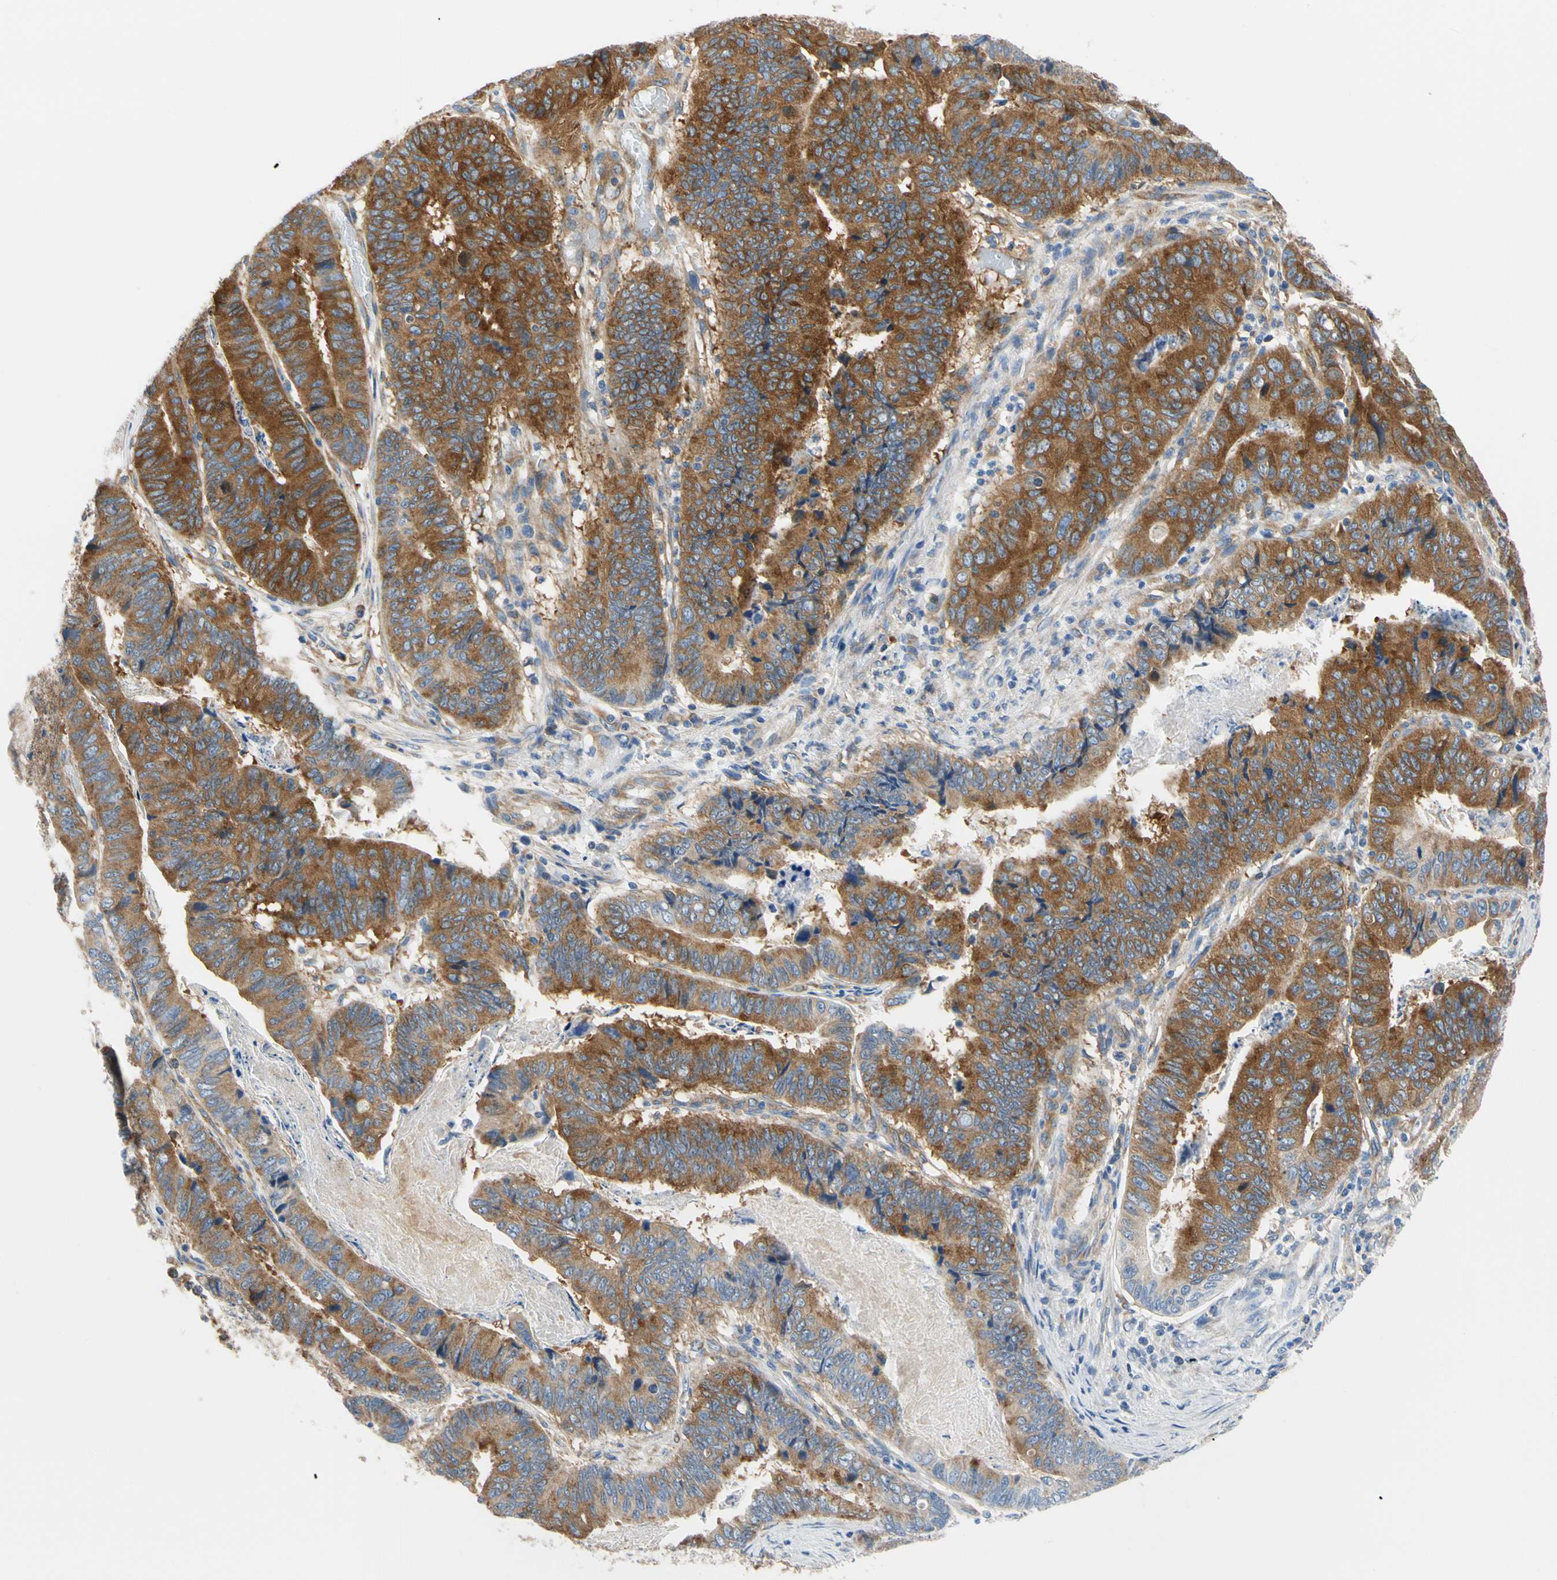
{"staining": {"intensity": "strong", "quantity": ">75%", "location": "cytoplasmic/membranous"}, "tissue": "stomach cancer", "cell_type": "Tumor cells", "image_type": "cancer", "snomed": [{"axis": "morphology", "description": "Adenocarcinoma, NOS"}, {"axis": "topography", "description": "Stomach, lower"}], "caption": "Tumor cells display high levels of strong cytoplasmic/membranous staining in about >75% of cells in human stomach cancer. The staining was performed using DAB (3,3'-diaminobenzidine), with brown indicating positive protein expression. Nuclei are stained blue with hematoxylin.", "gene": "GPHN", "patient": {"sex": "male", "age": 77}}